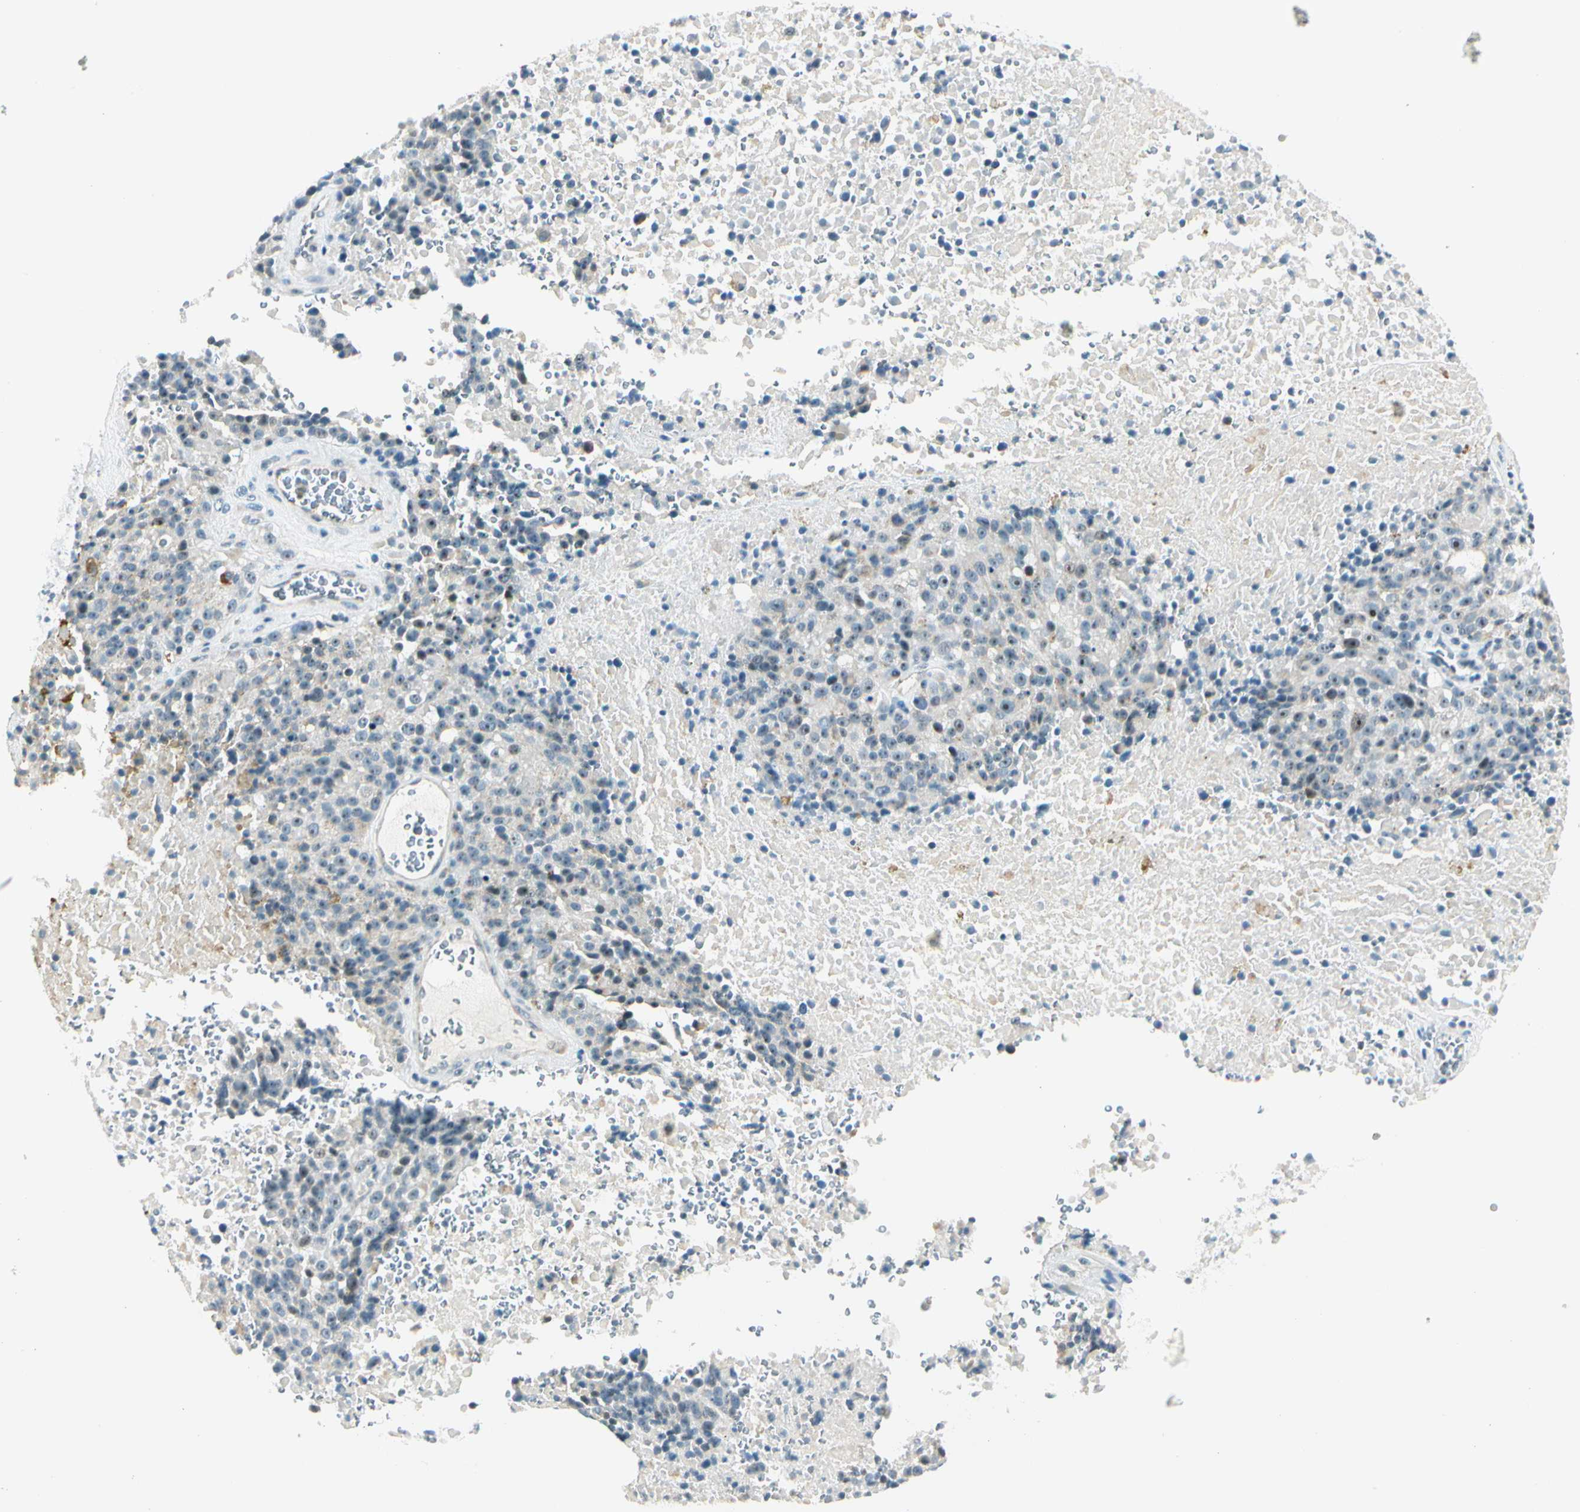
{"staining": {"intensity": "weak", "quantity": "25%-75%", "location": "nuclear"}, "tissue": "melanoma", "cell_type": "Tumor cells", "image_type": "cancer", "snomed": [{"axis": "morphology", "description": "Malignant melanoma, Metastatic site"}, {"axis": "topography", "description": "Cerebral cortex"}], "caption": "Melanoma stained with a protein marker exhibits weak staining in tumor cells.", "gene": "ZSCAN1", "patient": {"sex": "female", "age": 52}}